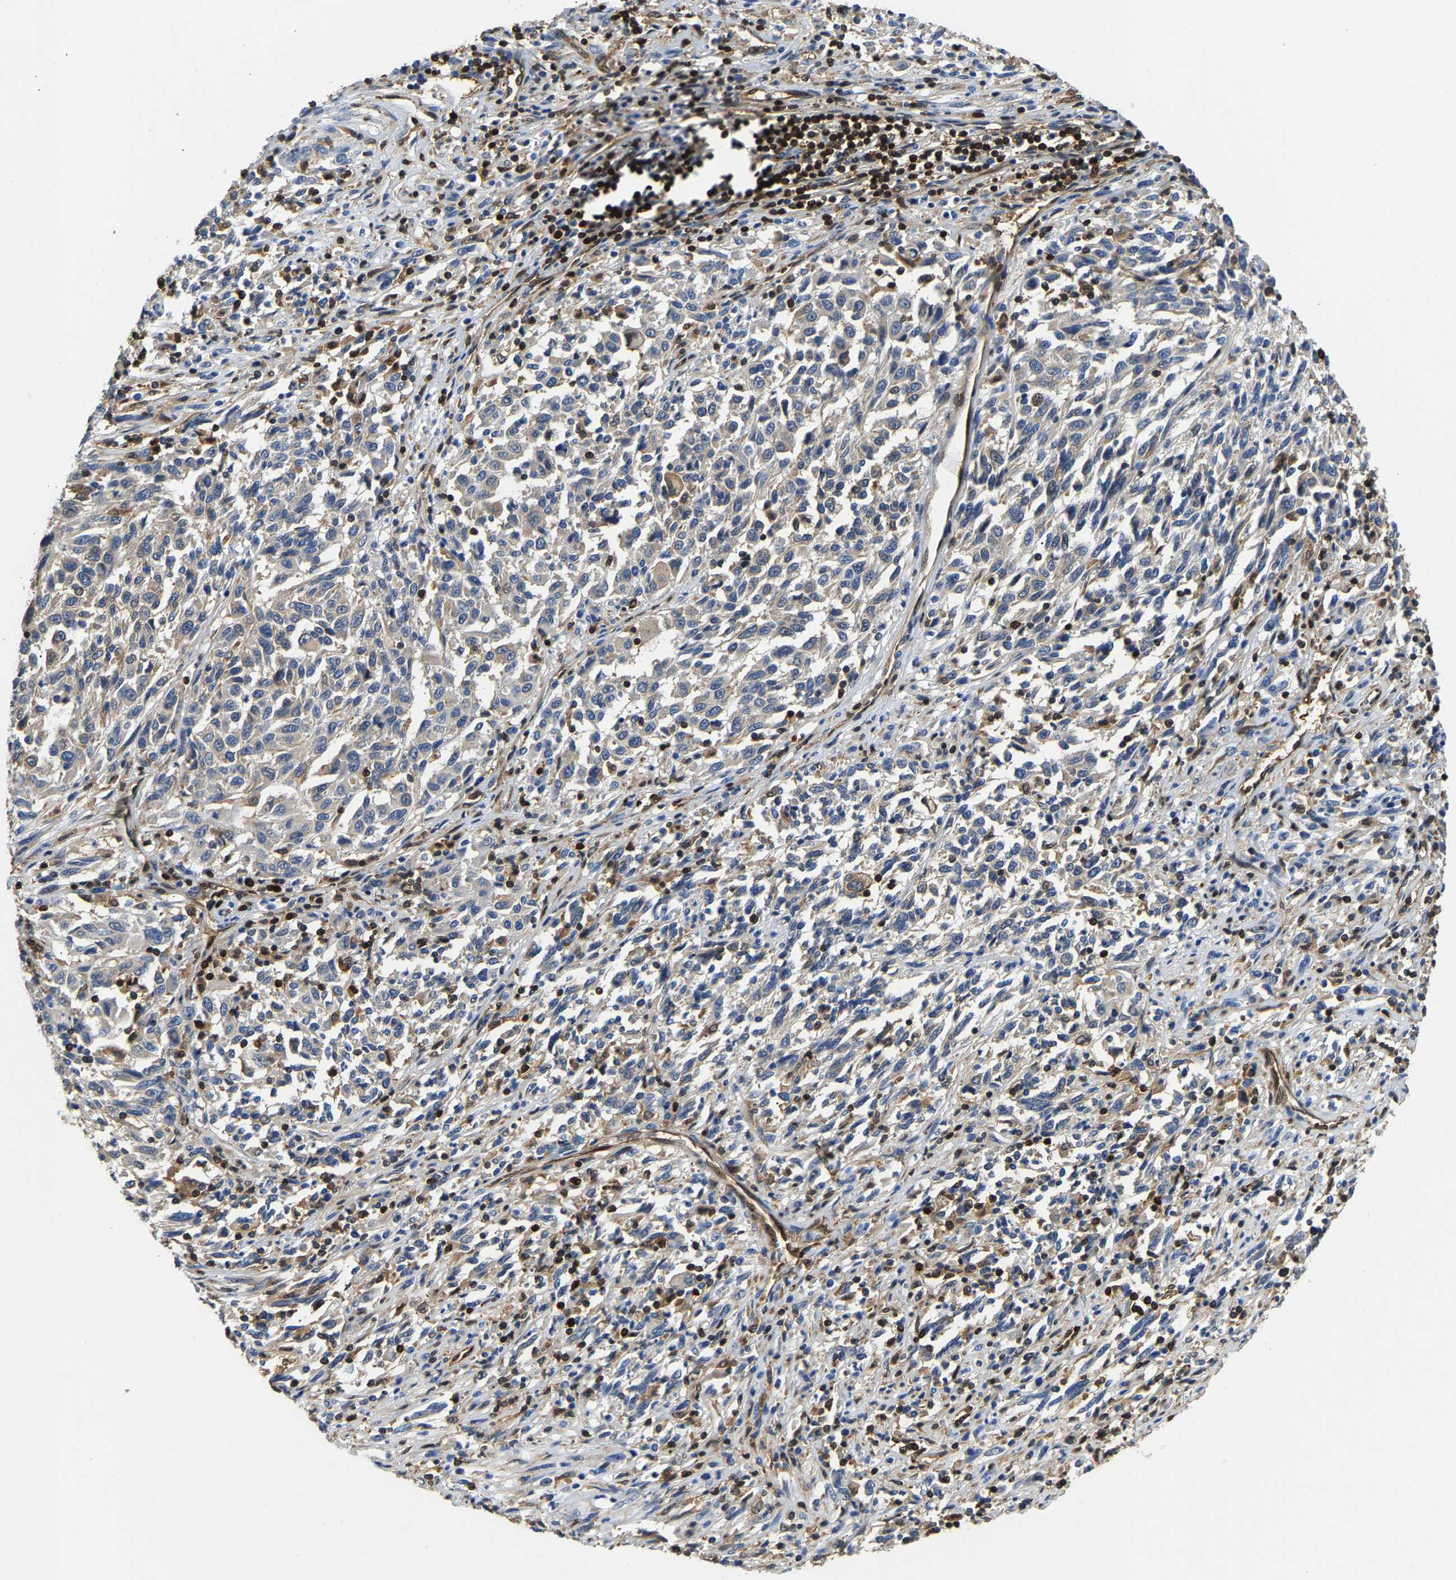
{"staining": {"intensity": "weak", "quantity": "25%-75%", "location": "cytoplasmic/membranous"}, "tissue": "melanoma", "cell_type": "Tumor cells", "image_type": "cancer", "snomed": [{"axis": "morphology", "description": "Malignant melanoma, Metastatic site"}, {"axis": "topography", "description": "Lymph node"}], "caption": "Protein staining of malignant melanoma (metastatic site) tissue demonstrates weak cytoplasmic/membranous staining in about 25%-75% of tumor cells. The staining was performed using DAB (3,3'-diaminobenzidine), with brown indicating positive protein expression. Nuclei are stained blue with hematoxylin.", "gene": "GIMAP7", "patient": {"sex": "male", "age": 61}}